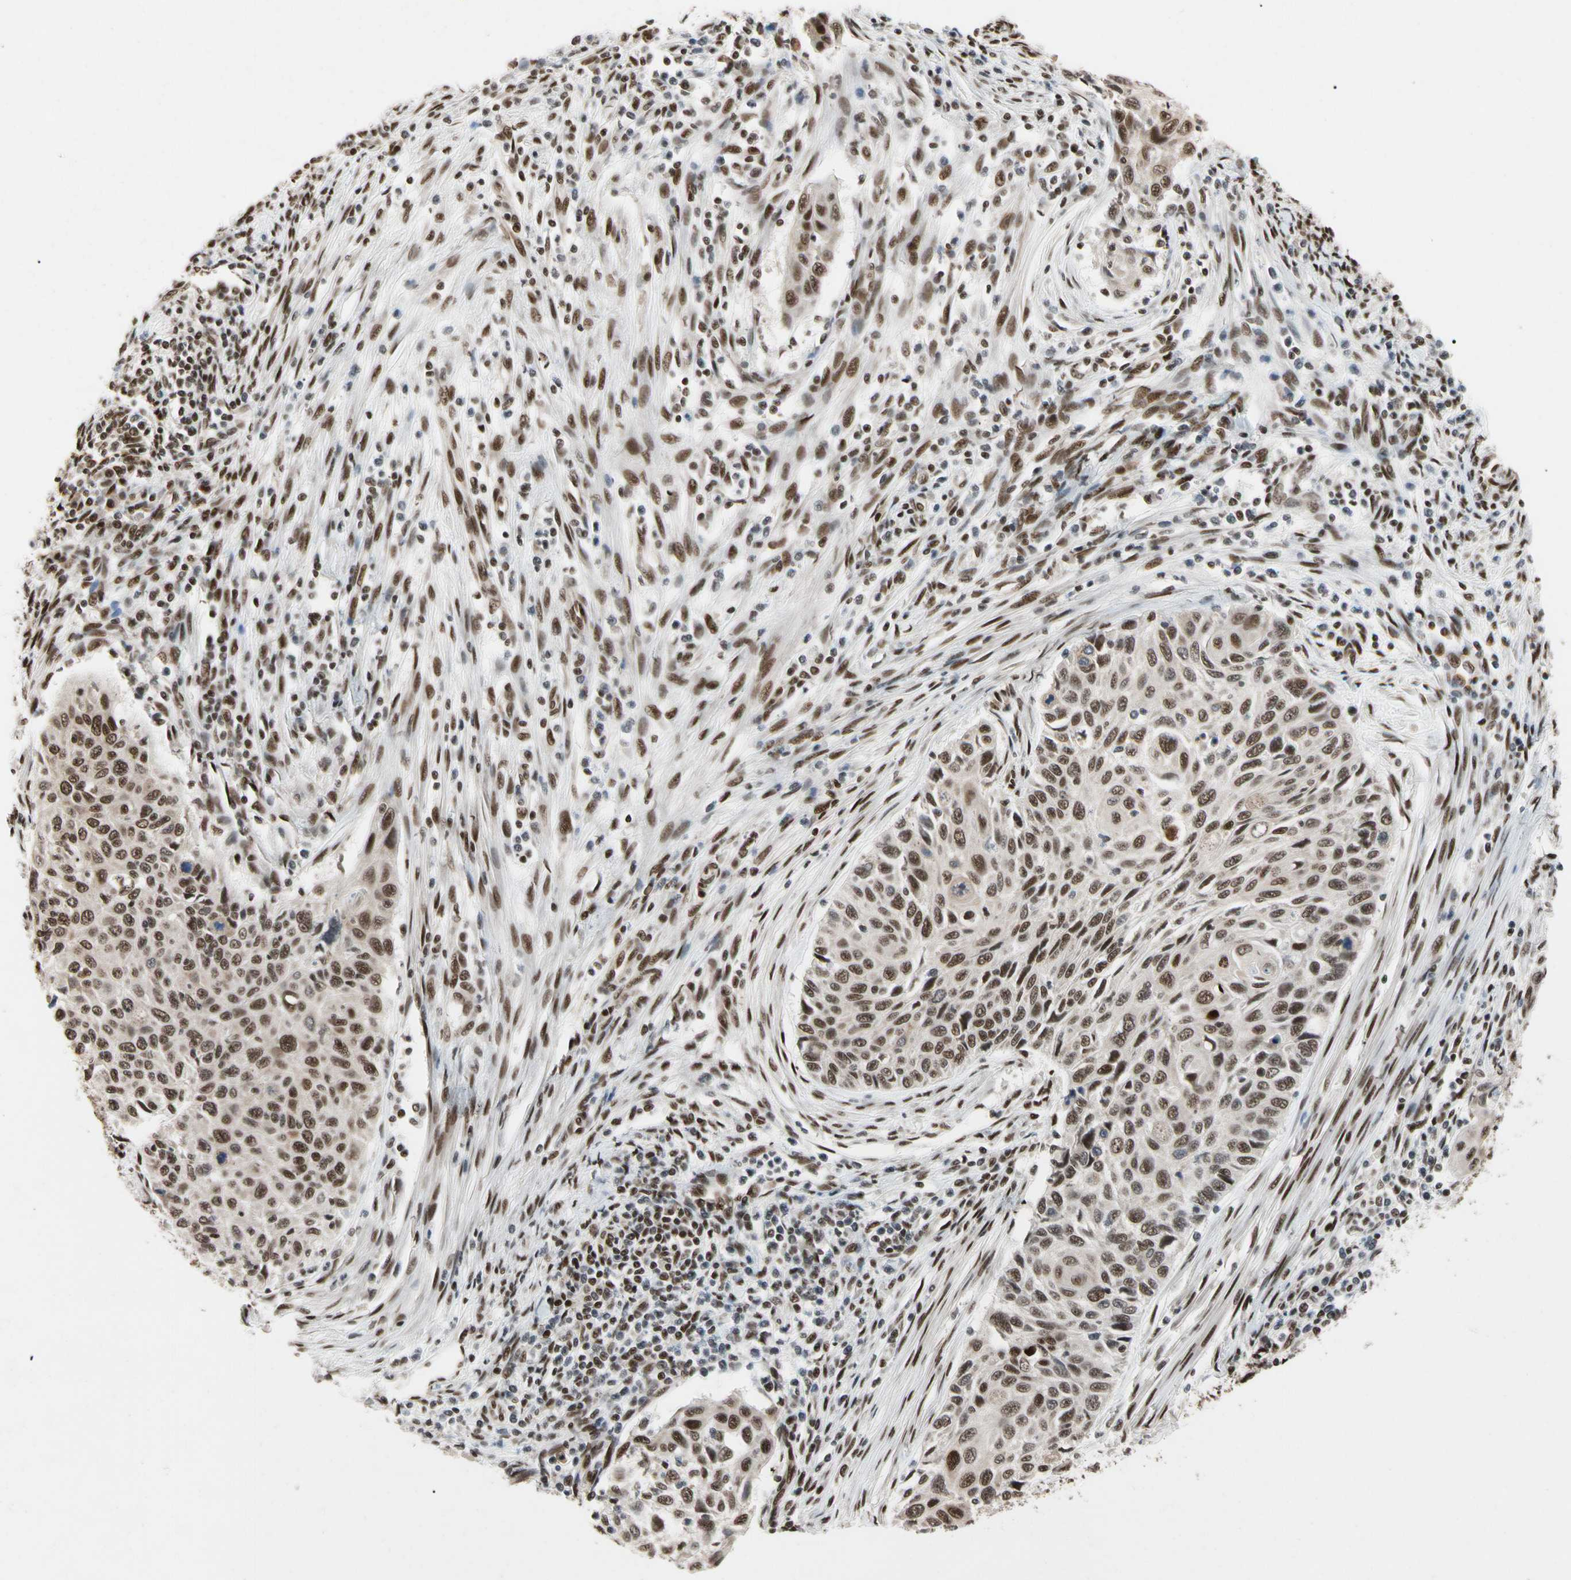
{"staining": {"intensity": "moderate", "quantity": ">75%", "location": "nuclear"}, "tissue": "cervical cancer", "cell_type": "Tumor cells", "image_type": "cancer", "snomed": [{"axis": "morphology", "description": "Squamous cell carcinoma, NOS"}, {"axis": "topography", "description": "Cervix"}], "caption": "Protein expression analysis of human cervical cancer (squamous cell carcinoma) reveals moderate nuclear expression in about >75% of tumor cells.", "gene": "FAM98B", "patient": {"sex": "female", "age": 70}}